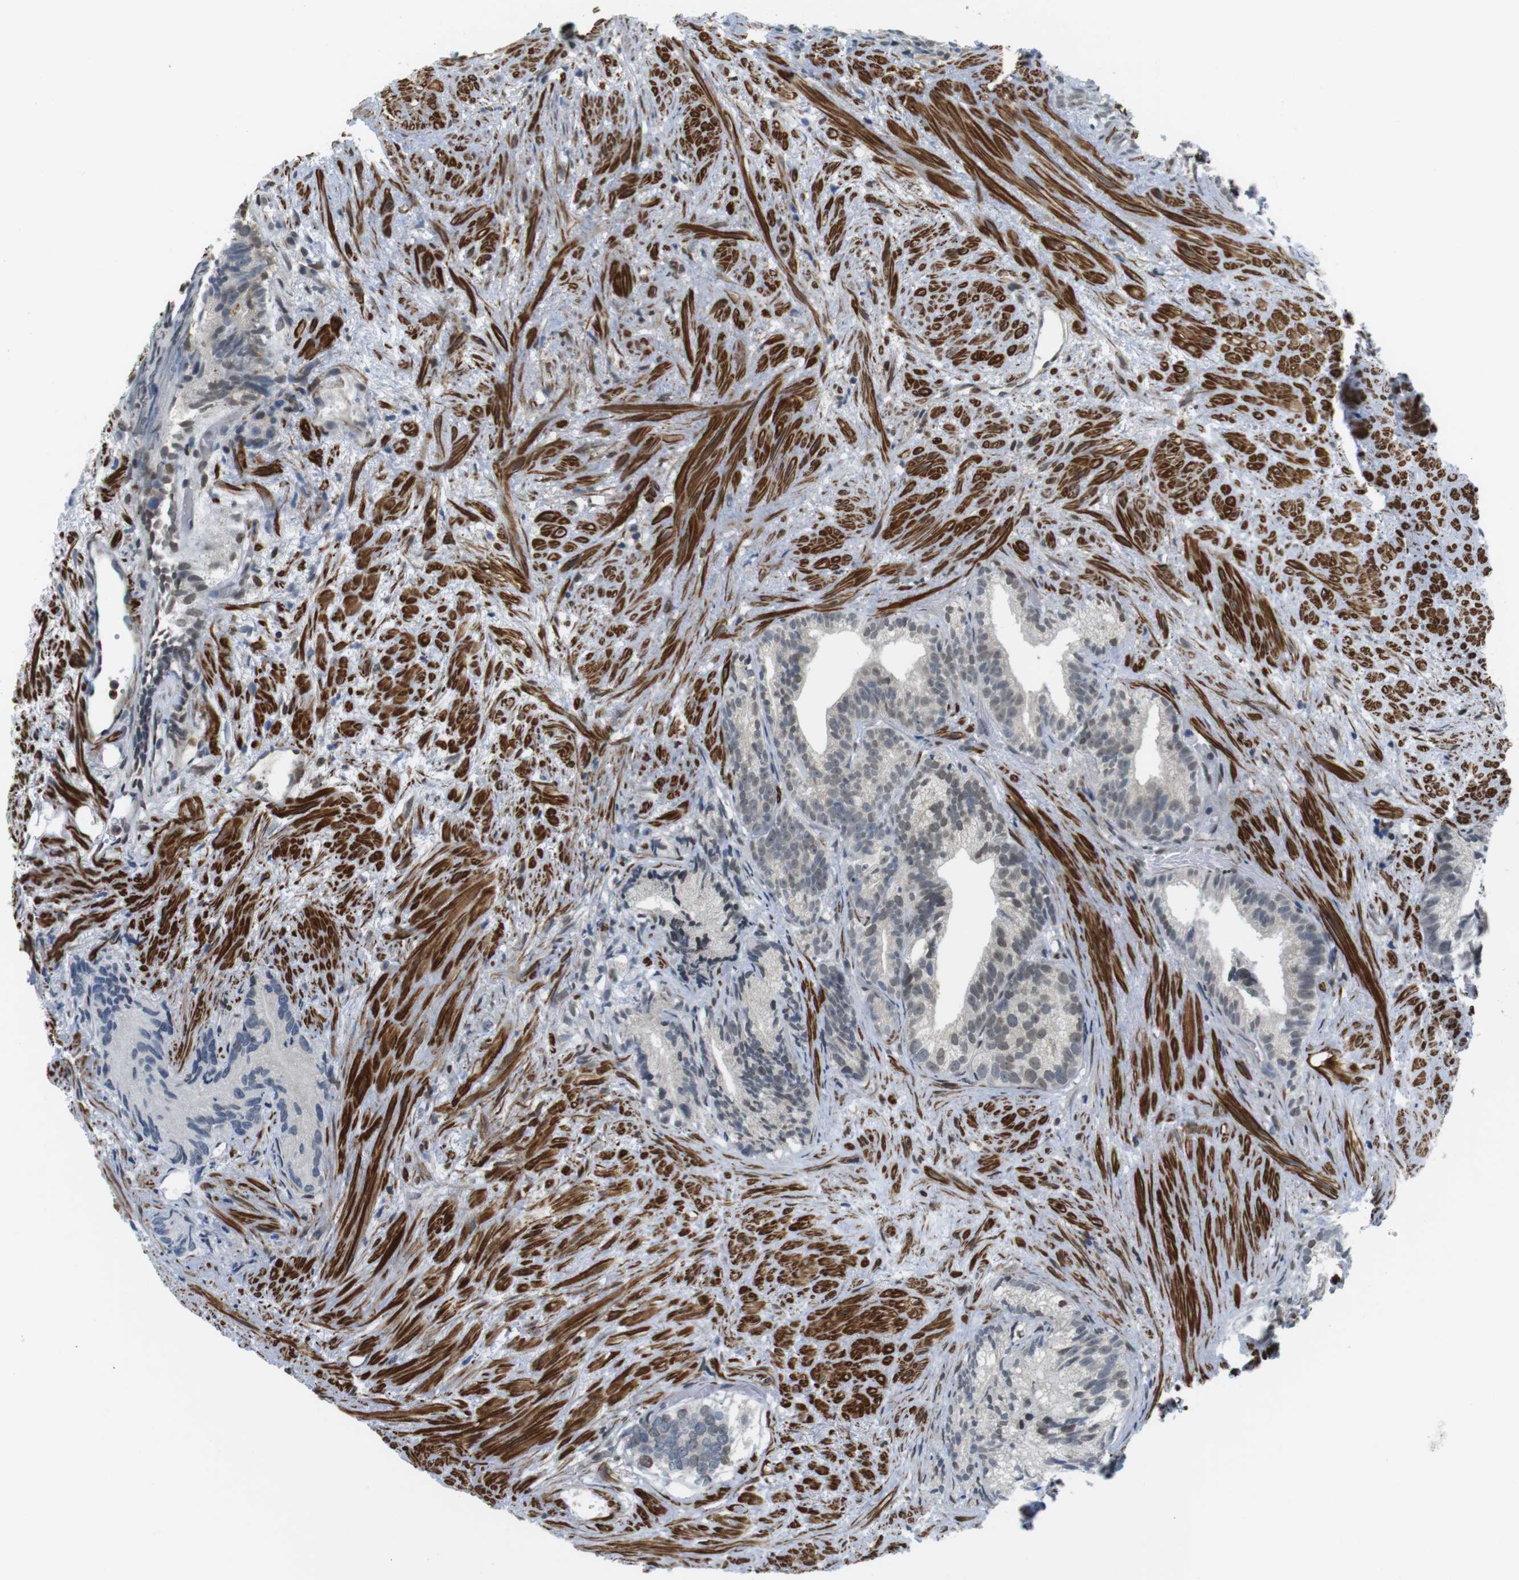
{"staining": {"intensity": "weak", "quantity": "25%-75%", "location": "nuclear"}, "tissue": "prostate cancer", "cell_type": "Tumor cells", "image_type": "cancer", "snomed": [{"axis": "morphology", "description": "Adenocarcinoma, Low grade"}, {"axis": "topography", "description": "Prostate"}], "caption": "The histopathology image displays a brown stain indicating the presence of a protein in the nuclear of tumor cells in prostate adenocarcinoma (low-grade). The staining is performed using DAB (3,3'-diaminobenzidine) brown chromogen to label protein expression. The nuclei are counter-stained blue using hematoxylin.", "gene": "USP7", "patient": {"sex": "male", "age": 89}}